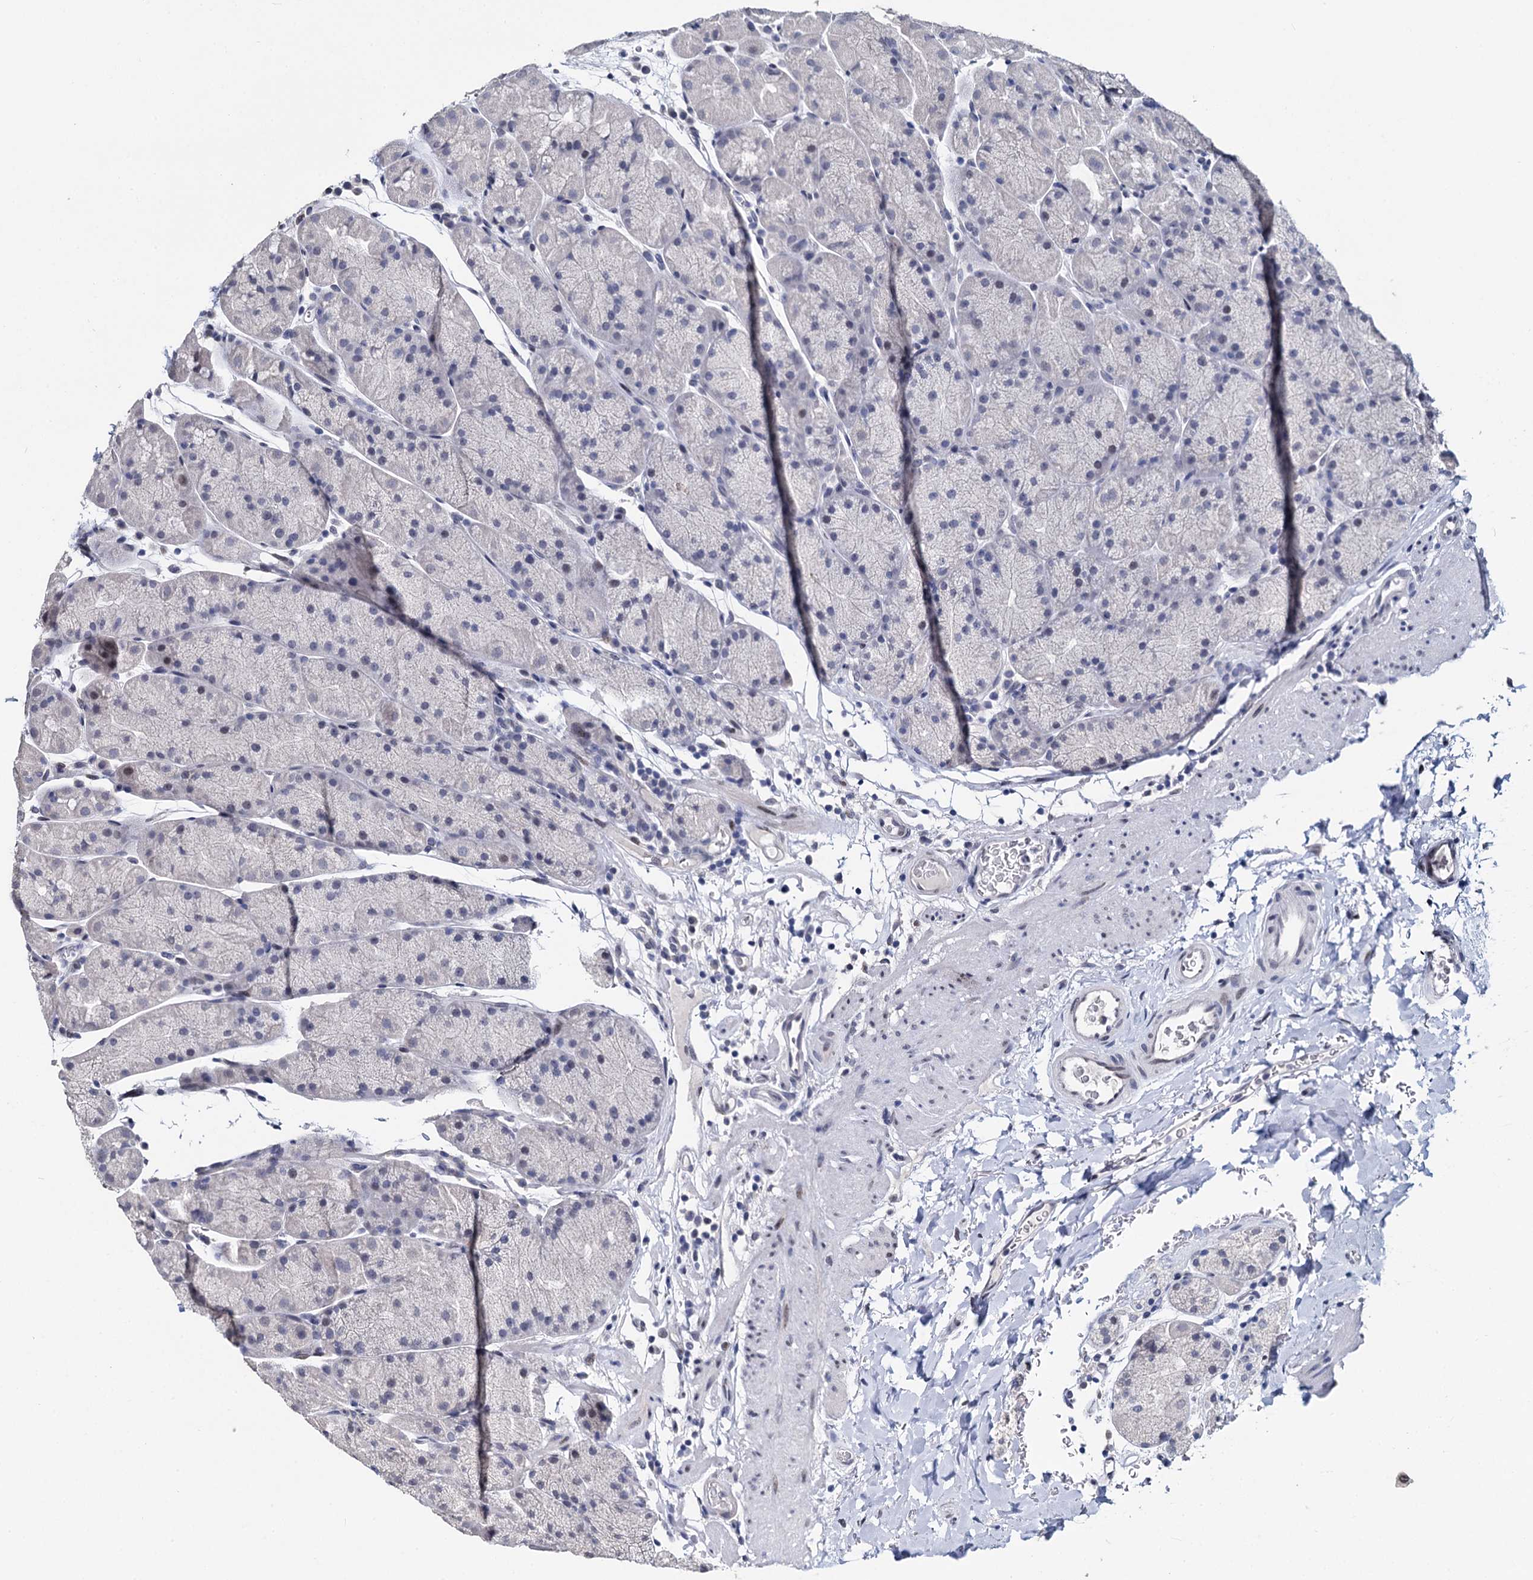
{"staining": {"intensity": "weak", "quantity": "<25%", "location": "cytoplasmic/membranous"}, "tissue": "stomach", "cell_type": "Glandular cells", "image_type": "normal", "snomed": [{"axis": "morphology", "description": "Normal tissue, NOS"}, {"axis": "topography", "description": "Stomach, upper"}, {"axis": "topography", "description": "Stomach, lower"}], "caption": "Micrograph shows no protein positivity in glandular cells of normal stomach. (Stains: DAB (3,3'-diaminobenzidine) IHC with hematoxylin counter stain, Microscopy: brightfield microscopy at high magnification).", "gene": "MAGEA4", "patient": {"sex": "male", "age": 67}}